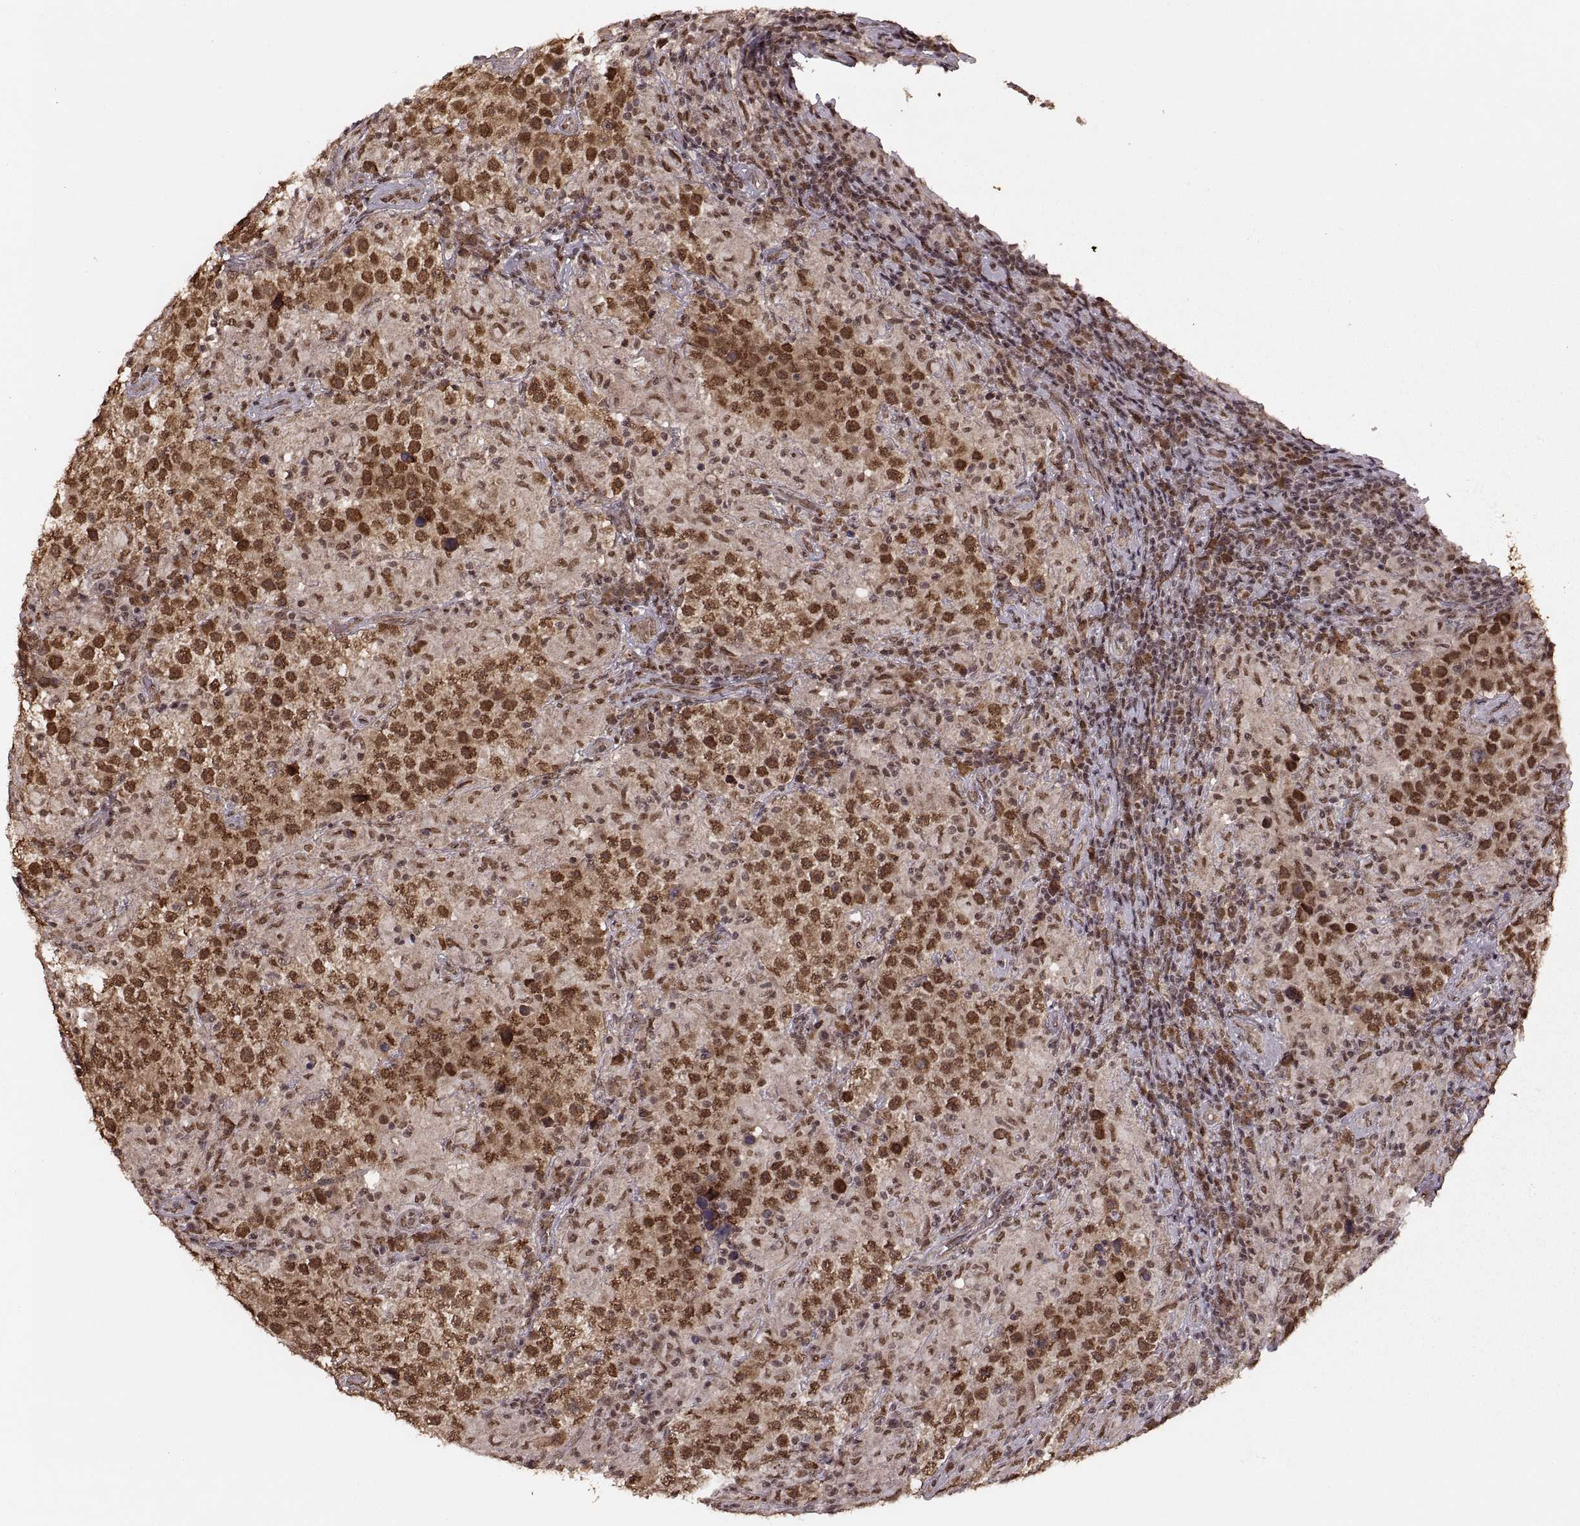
{"staining": {"intensity": "moderate", "quantity": ">75%", "location": "cytoplasmic/membranous,nuclear"}, "tissue": "testis cancer", "cell_type": "Tumor cells", "image_type": "cancer", "snomed": [{"axis": "morphology", "description": "Seminoma, NOS"}, {"axis": "morphology", "description": "Carcinoma, Embryonal, NOS"}, {"axis": "topography", "description": "Testis"}], "caption": "The image reveals immunohistochemical staining of testis seminoma. There is moderate cytoplasmic/membranous and nuclear staining is identified in about >75% of tumor cells.", "gene": "RFT1", "patient": {"sex": "male", "age": 41}}